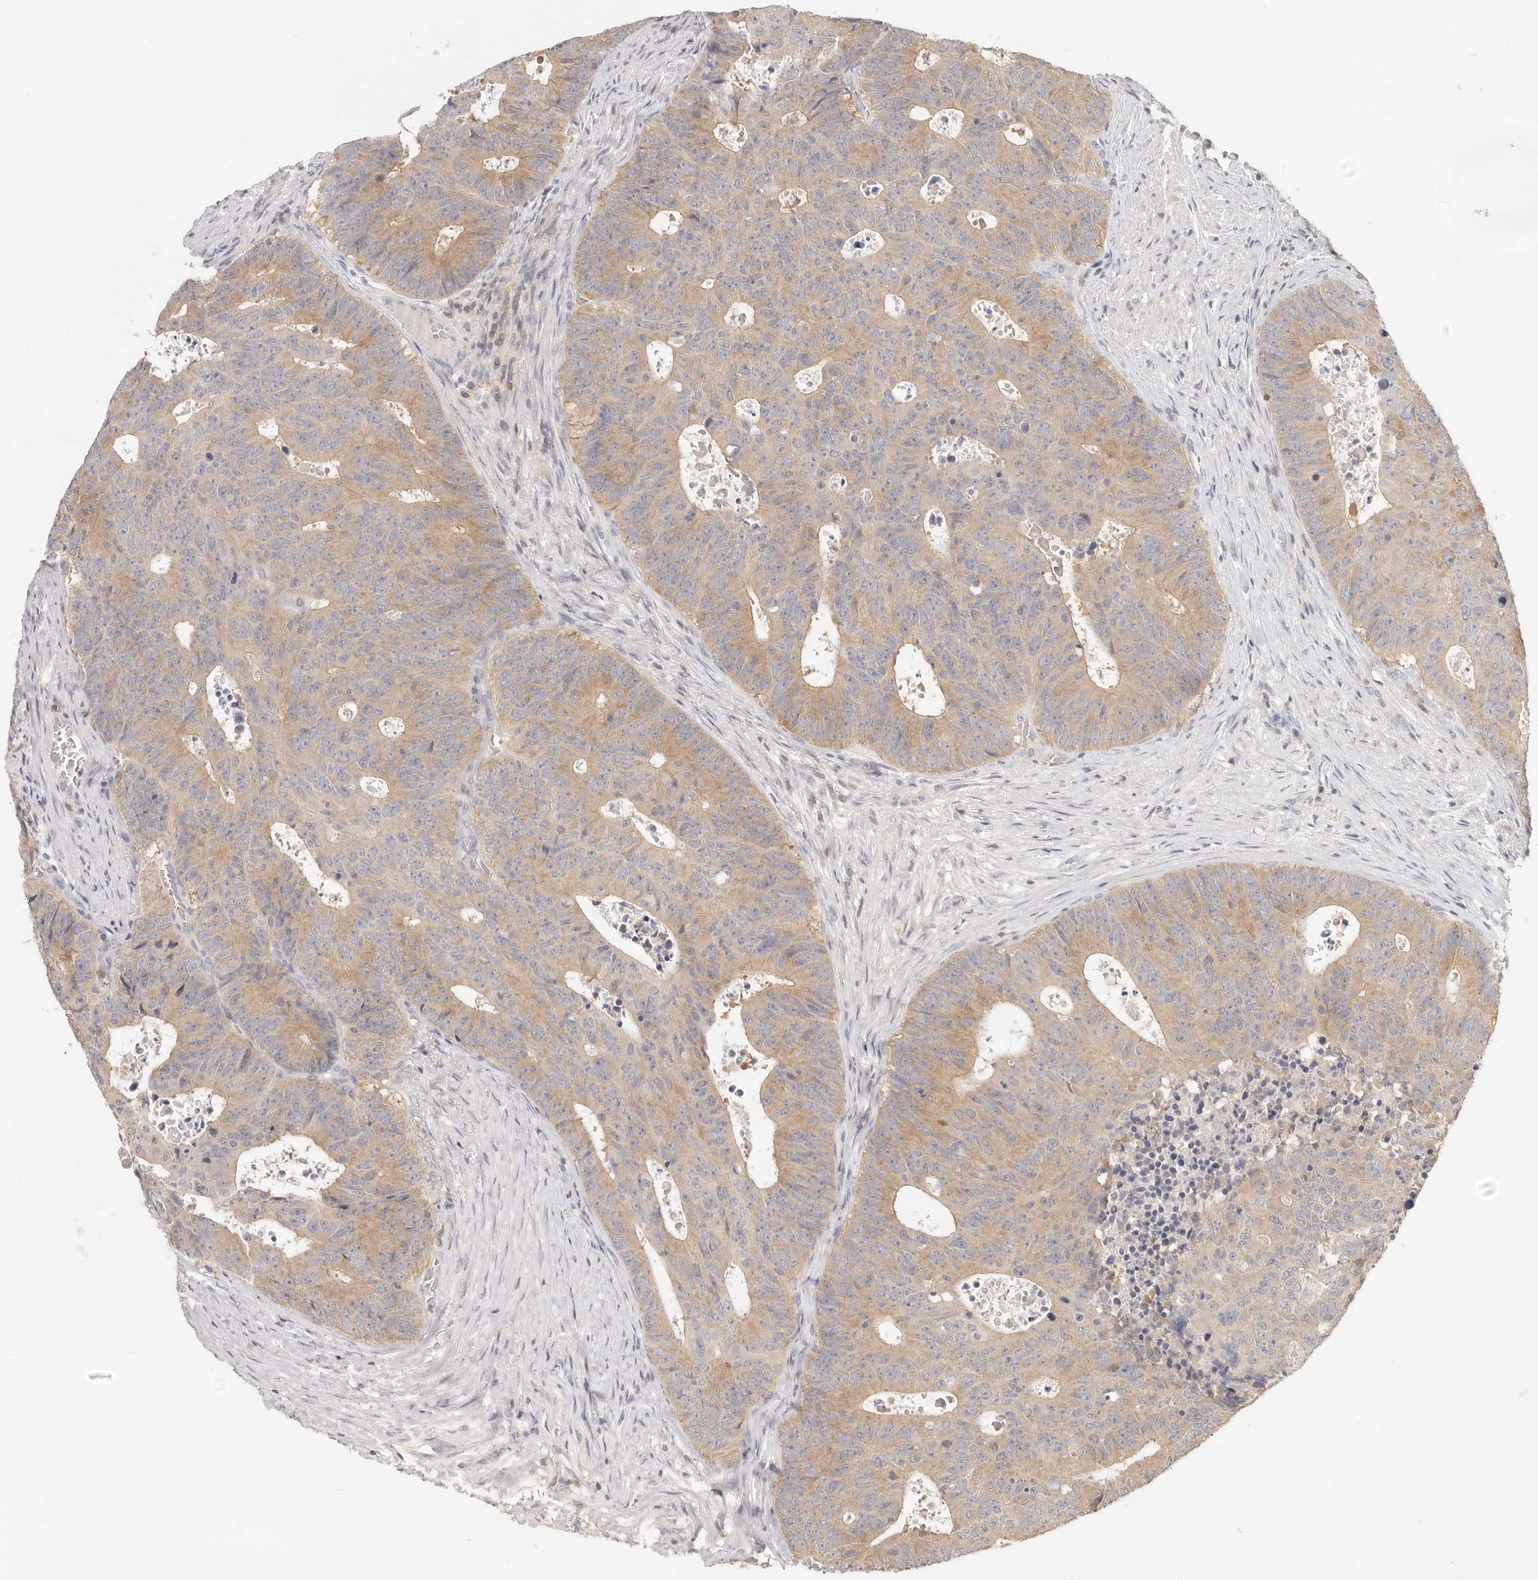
{"staining": {"intensity": "moderate", "quantity": ">75%", "location": "cytoplasmic/membranous"}, "tissue": "colorectal cancer", "cell_type": "Tumor cells", "image_type": "cancer", "snomed": [{"axis": "morphology", "description": "Adenocarcinoma, NOS"}, {"axis": "topography", "description": "Colon"}], "caption": "Tumor cells display medium levels of moderate cytoplasmic/membranous positivity in about >75% of cells in colorectal adenocarcinoma. (brown staining indicates protein expression, while blue staining denotes nuclei).", "gene": "CSK", "patient": {"sex": "male", "age": 87}}